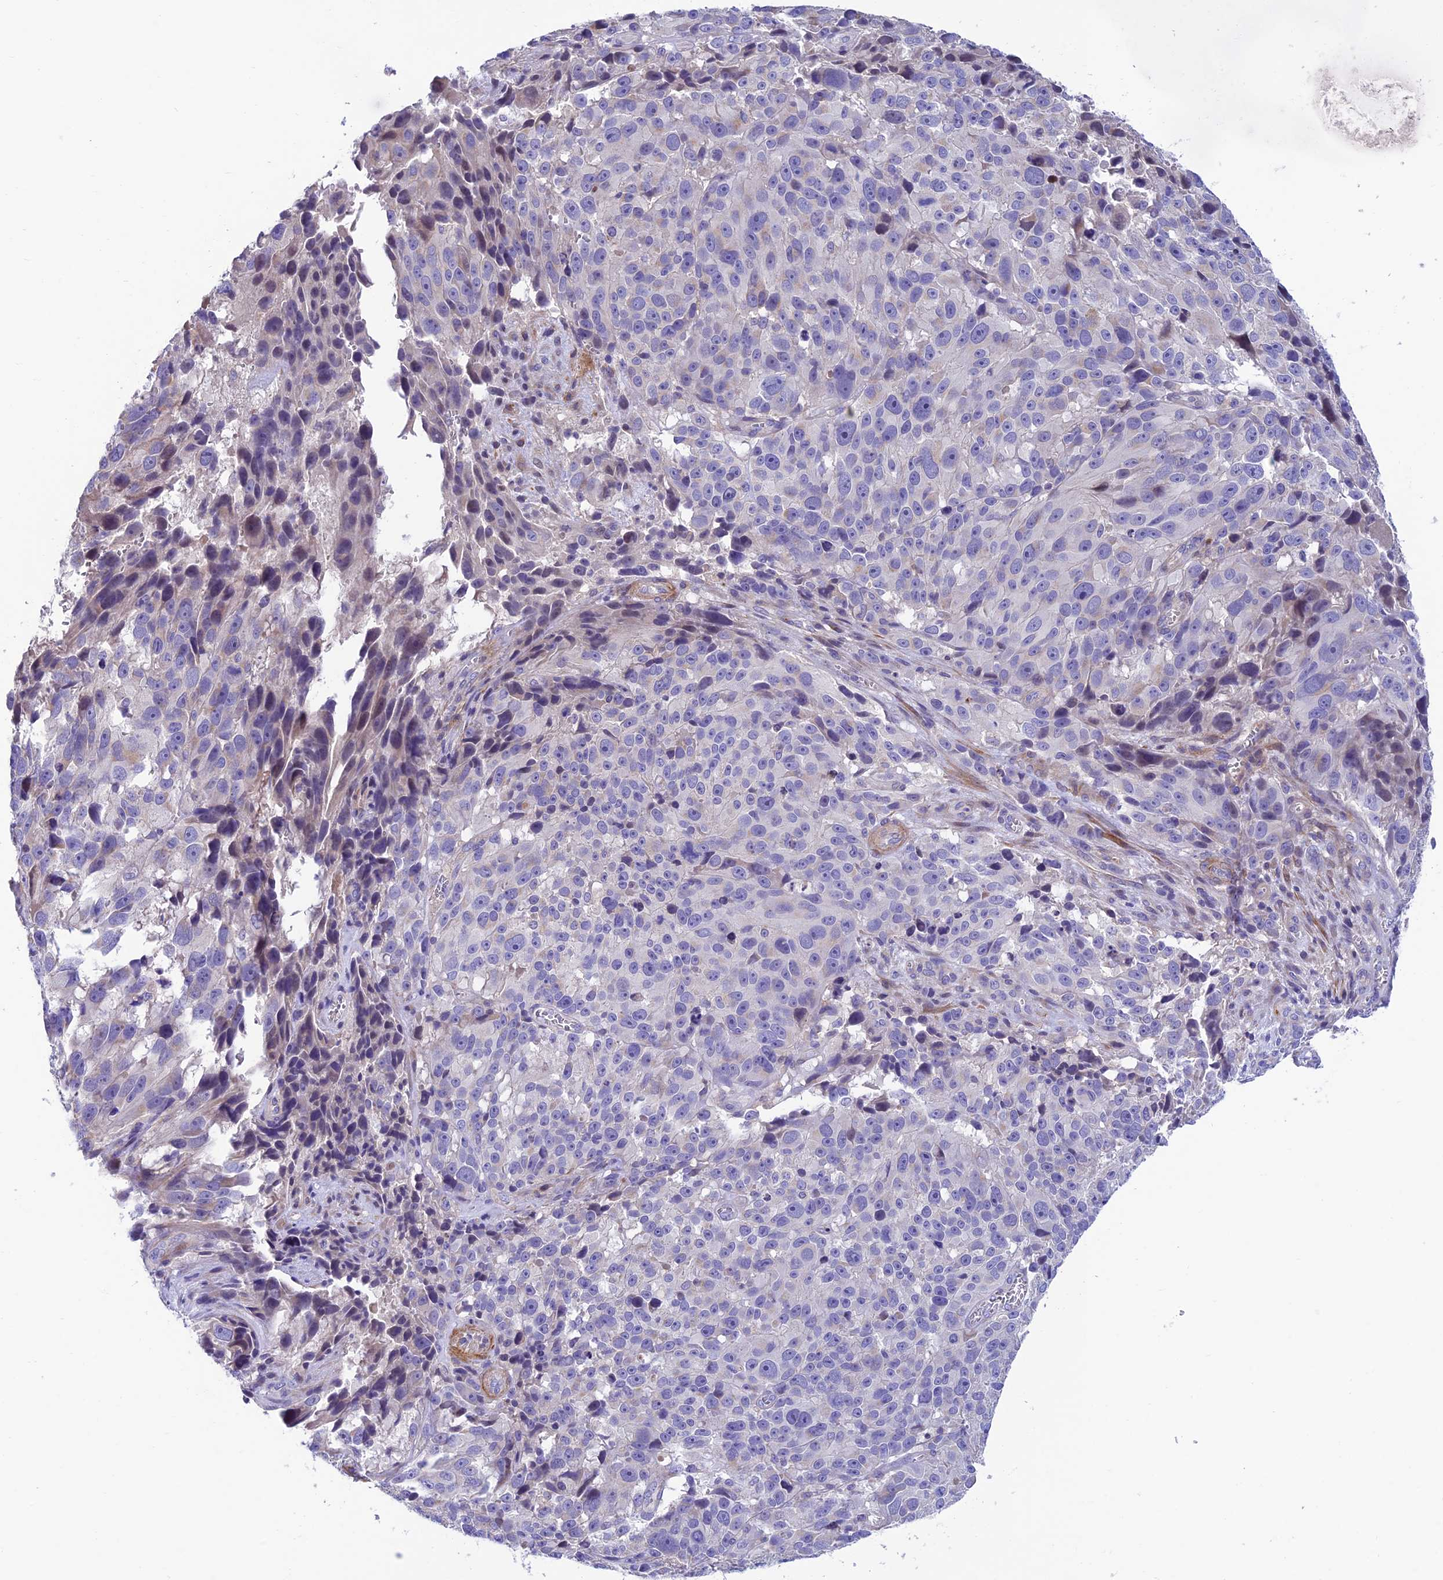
{"staining": {"intensity": "negative", "quantity": "none", "location": "none"}, "tissue": "melanoma", "cell_type": "Tumor cells", "image_type": "cancer", "snomed": [{"axis": "morphology", "description": "Malignant melanoma, NOS"}, {"axis": "topography", "description": "Skin"}], "caption": "Immunohistochemical staining of malignant melanoma demonstrates no significant expression in tumor cells.", "gene": "FAM178B", "patient": {"sex": "male", "age": 84}}